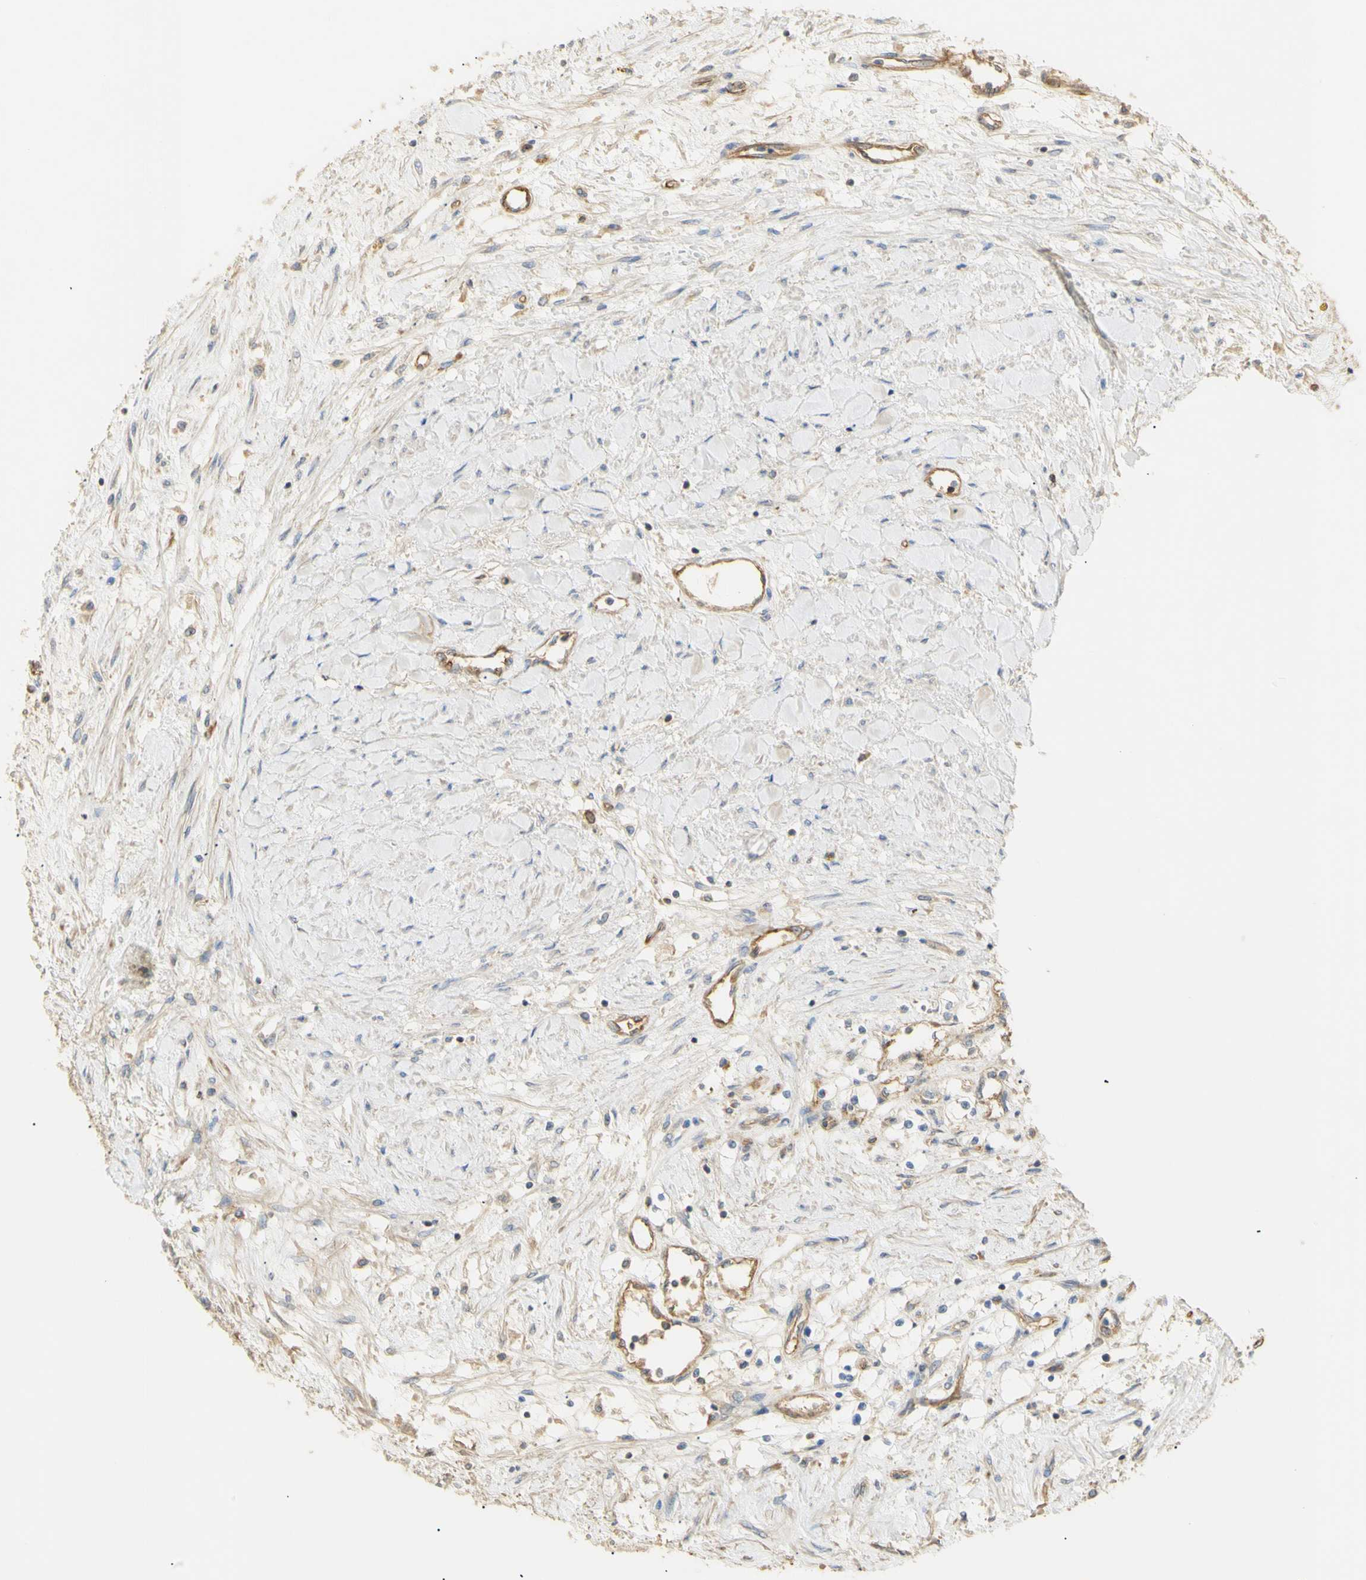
{"staining": {"intensity": "negative", "quantity": "none", "location": "none"}, "tissue": "renal cancer", "cell_type": "Tumor cells", "image_type": "cancer", "snomed": [{"axis": "morphology", "description": "Adenocarcinoma, NOS"}, {"axis": "topography", "description": "Kidney"}], "caption": "Adenocarcinoma (renal) was stained to show a protein in brown. There is no significant expression in tumor cells.", "gene": "KCNE4", "patient": {"sex": "male", "age": 68}}